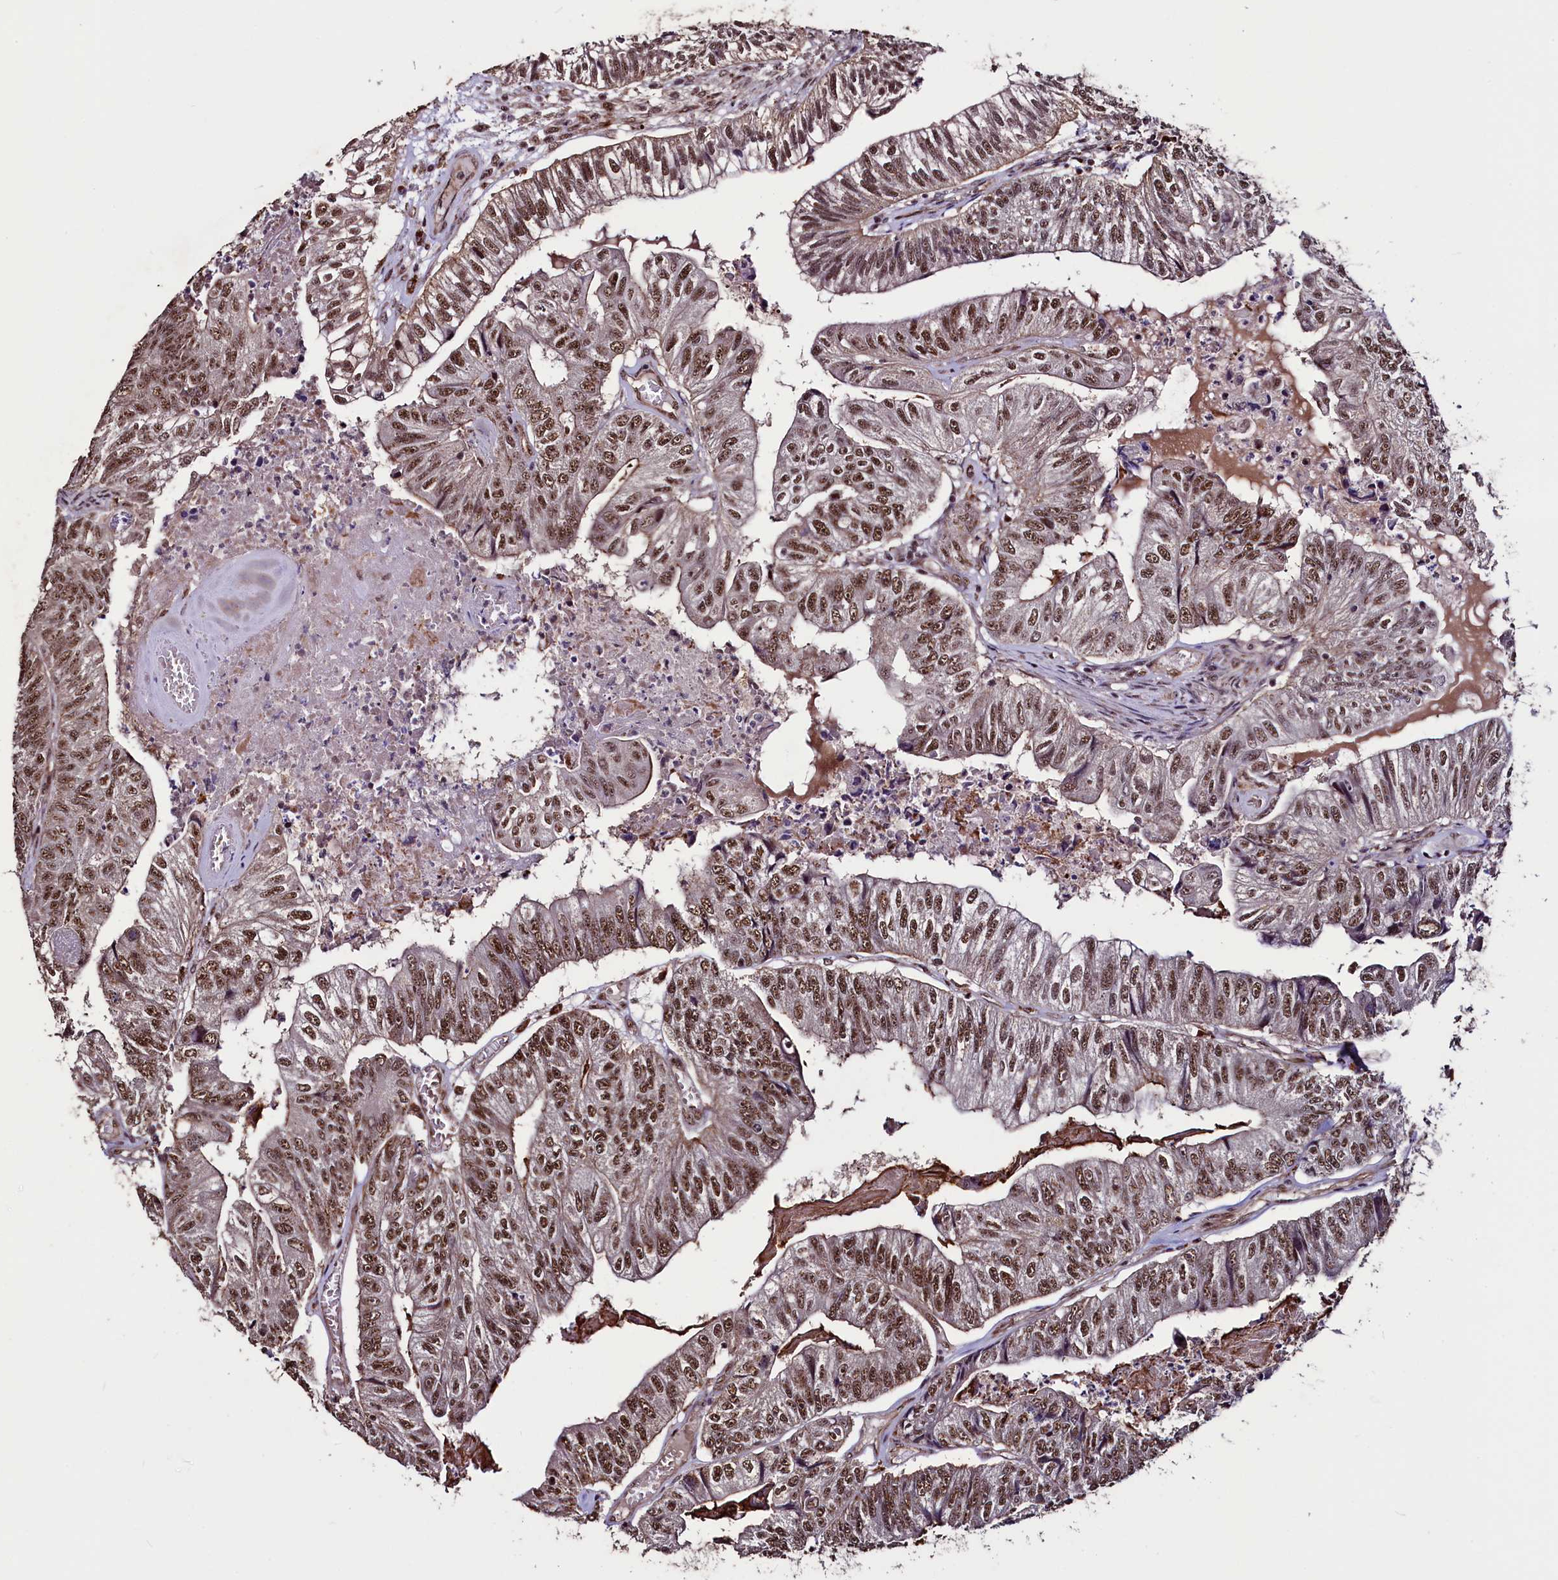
{"staining": {"intensity": "moderate", "quantity": ">75%", "location": "nuclear"}, "tissue": "colorectal cancer", "cell_type": "Tumor cells", "image_type": "cancer", "snomed": [{"axis": "morphology", "description": "Adenocarcinoma, NOS"}, {"axis": "topography", "description": "Colon"}], "caption": "About >75% of tumor cells in colorectal cancer show moderate nuclear protein positivity as visualized by brown immunohistochemical staining.", "gene": "SFSWAP", "patient": {"sex": "female", "age": 67}}